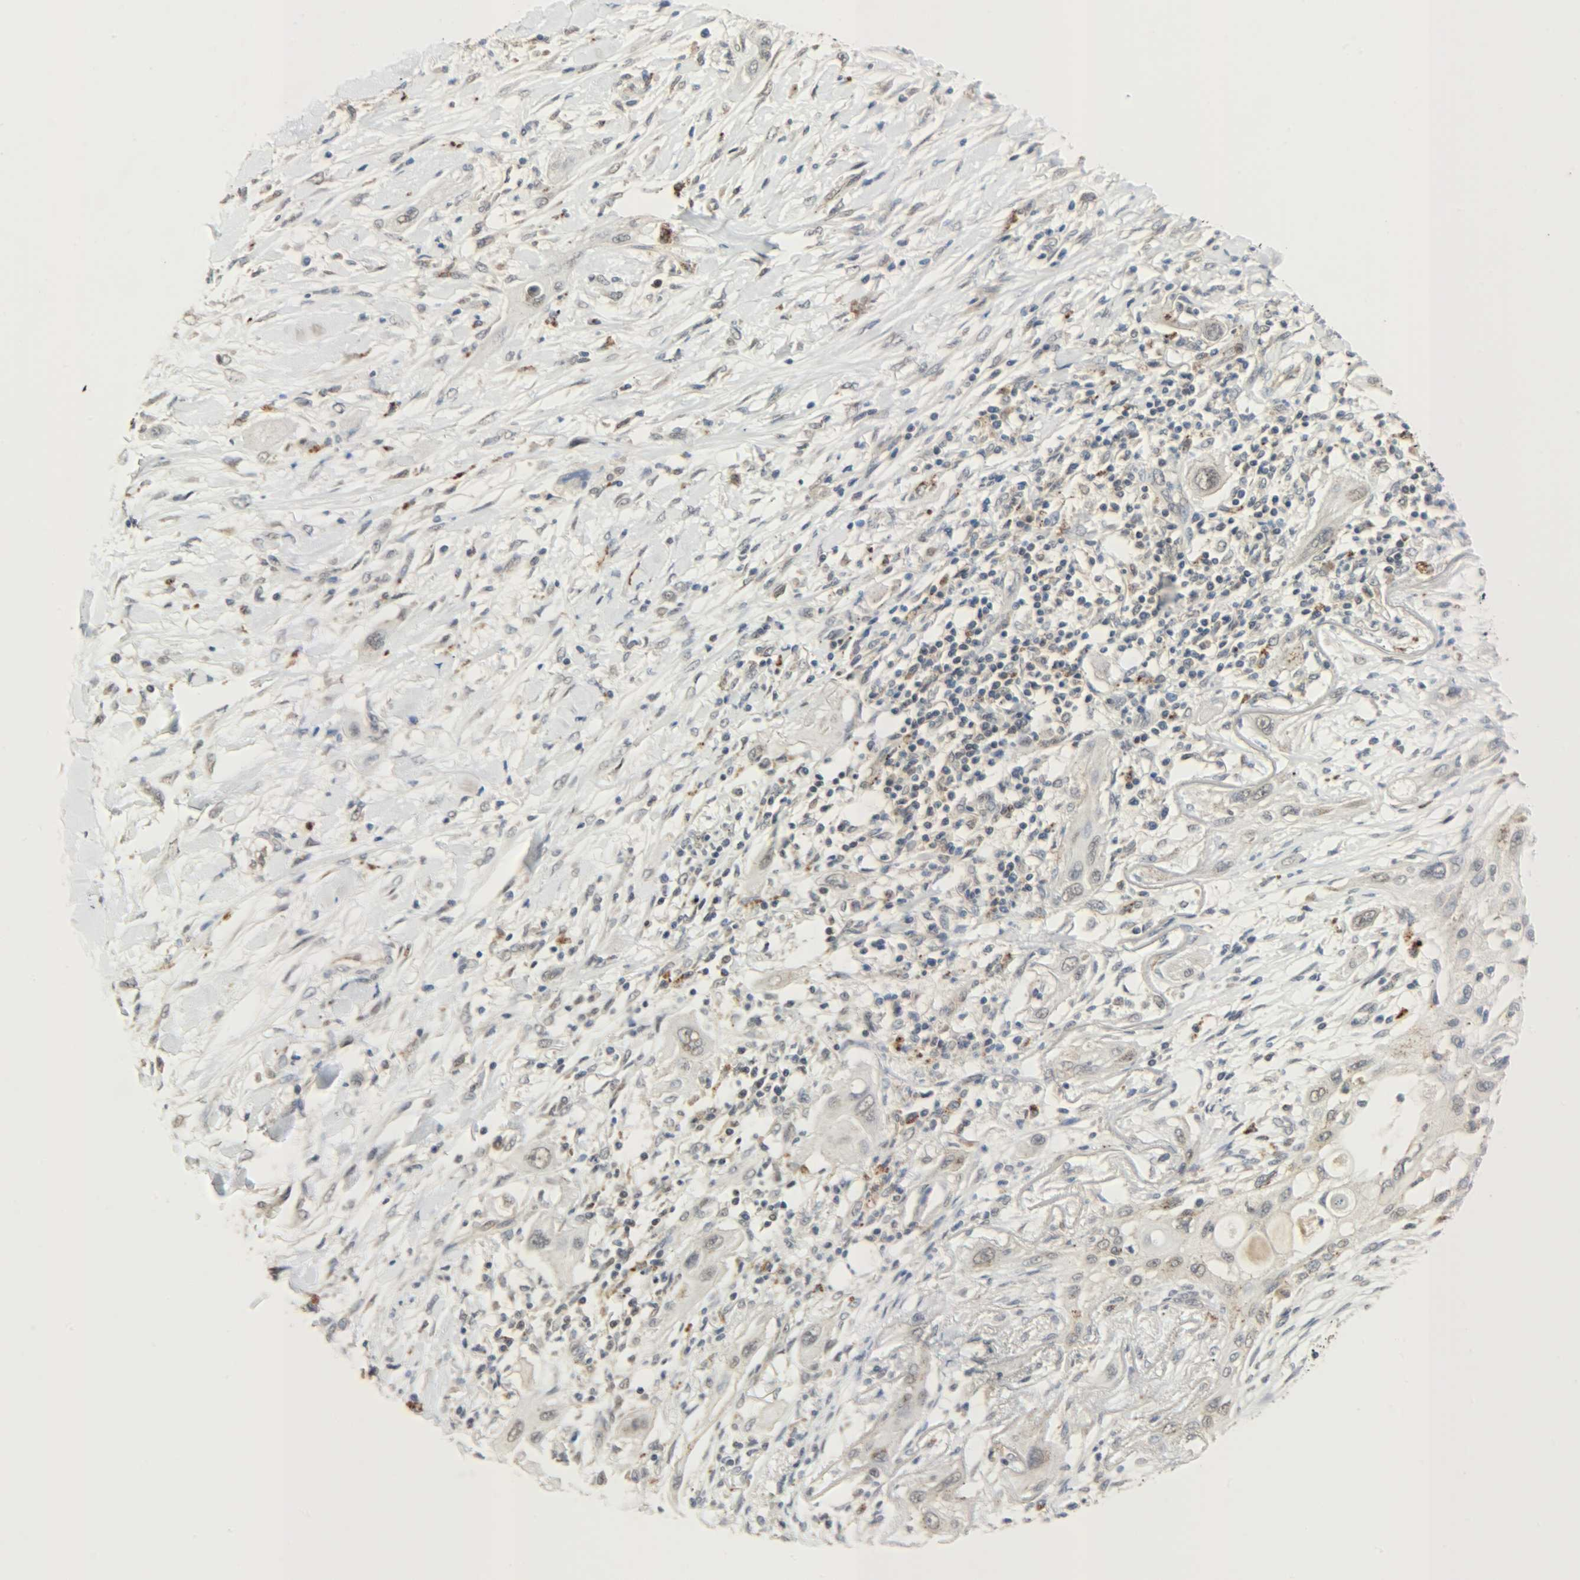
{"staining": {"intensity": "negative", "quantity": "none", "location": "none"}, "tissue": "lung cancer", "cell_type": "Tumor cells", "image_type": "cancer", "snomed": [{"axis": "morphology", "description": "Squamous cell carcinoma, NOS"}, {"axis": "topography", "description": "Lung"}], "caption": "An image of human lung cancer (squamous cell carcinoma) is negative for staining in tumor cells.", "gene": "GIT2", "patient": {"sex": "female", "age": 47}}